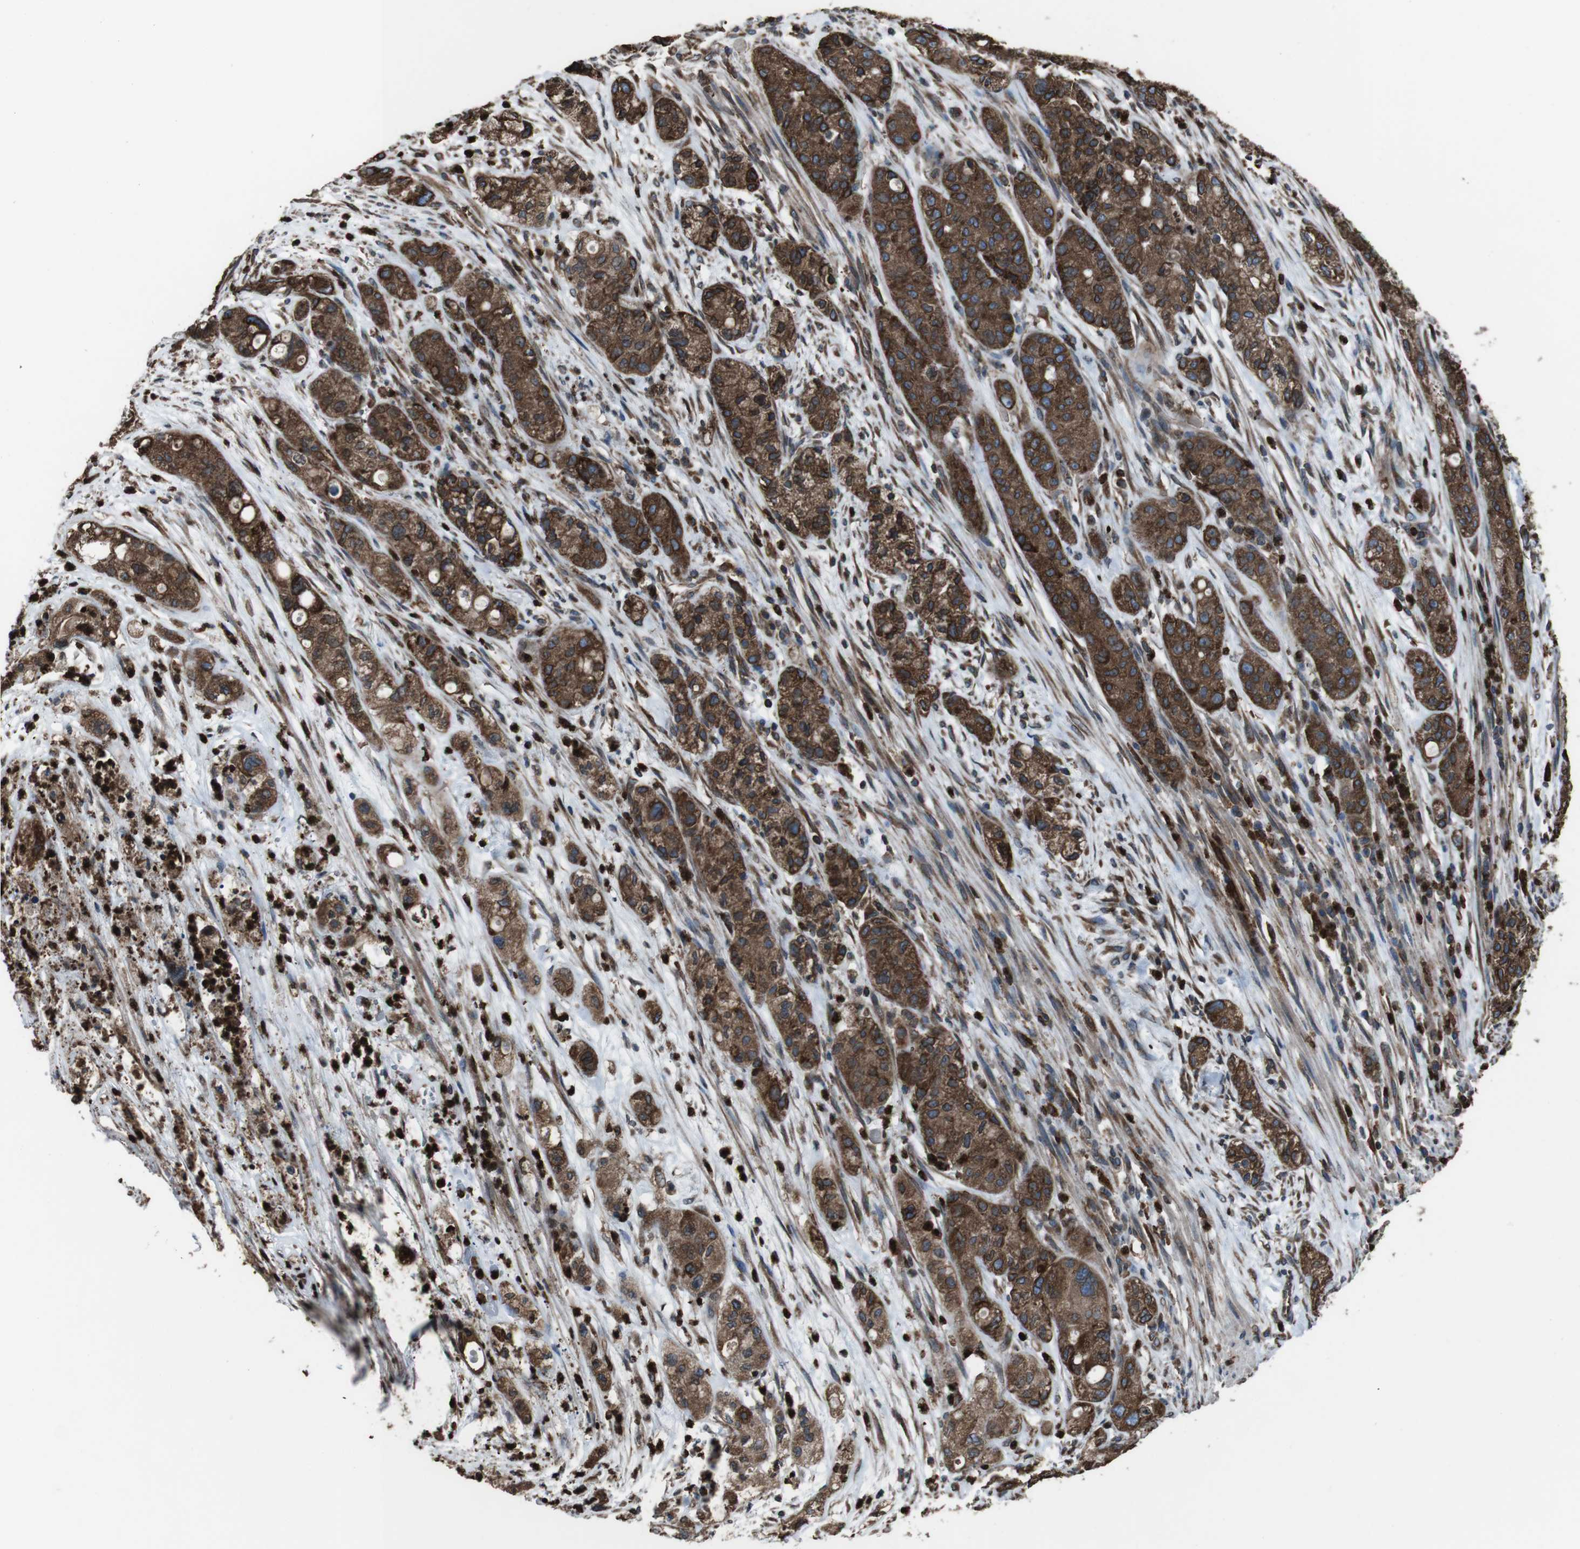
{"staining": {"intensity": "strong", "quantity": ">75%", "location": "cytoplasmic/membranous"}, "tissue": "pancreatic cancer", "cell_type": "Tumor cells", "image_type": "cancer", "snomed": [{"axis": "morphology", "description": "Adenocarcinoma, NOS"}, {"axis": "topography", "description": "Pancreas"}], "caption": "Protein staining of pancreatic cancer (adenocarcinoma) tissue exhibits strong cytoplasmic/membranous staining in approximately >75% of tumor cells.", "gene": "APMAP", "patient": {"sex": "female", "age": 78}}